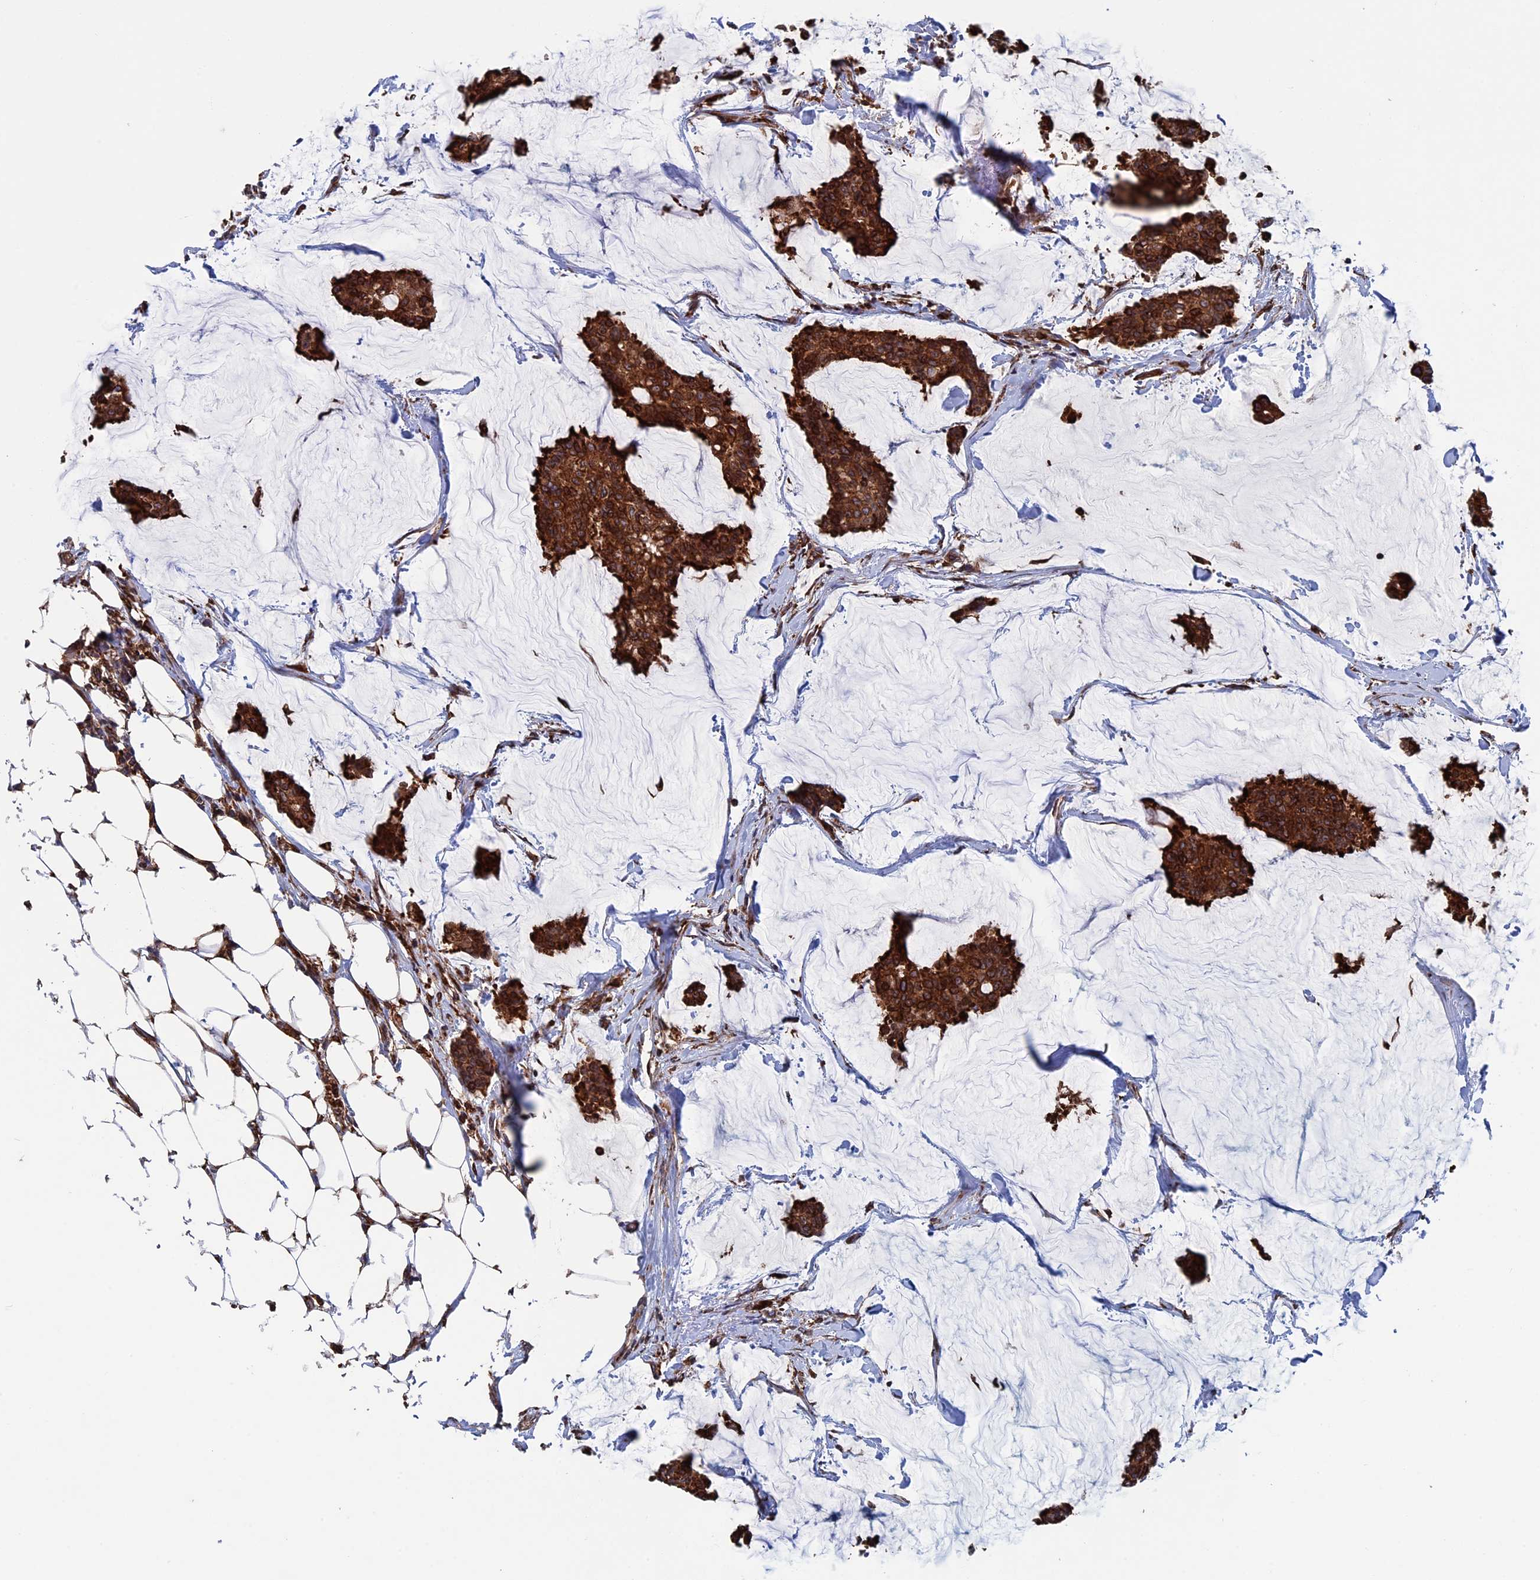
{"staining": {"intensity": "strong", "quantity": ">75%", "location": "cytoplasmic/membranous"}, "tissue": "breast cancer", "cell_type": "Tumor cells", "image_type": "cancer", "snomed": [{"axis": "morphology", "description": "Duct carcinoma"}, {"axis": "topography", "description": "Breast"}], "caption": "Protein staining shows strong cytoplasmic/membranous expression in approximately >75% of tumor cells in breast cancer.", "gene": "RPUSD1", "patient": {"sex": "female", "age": 93}}